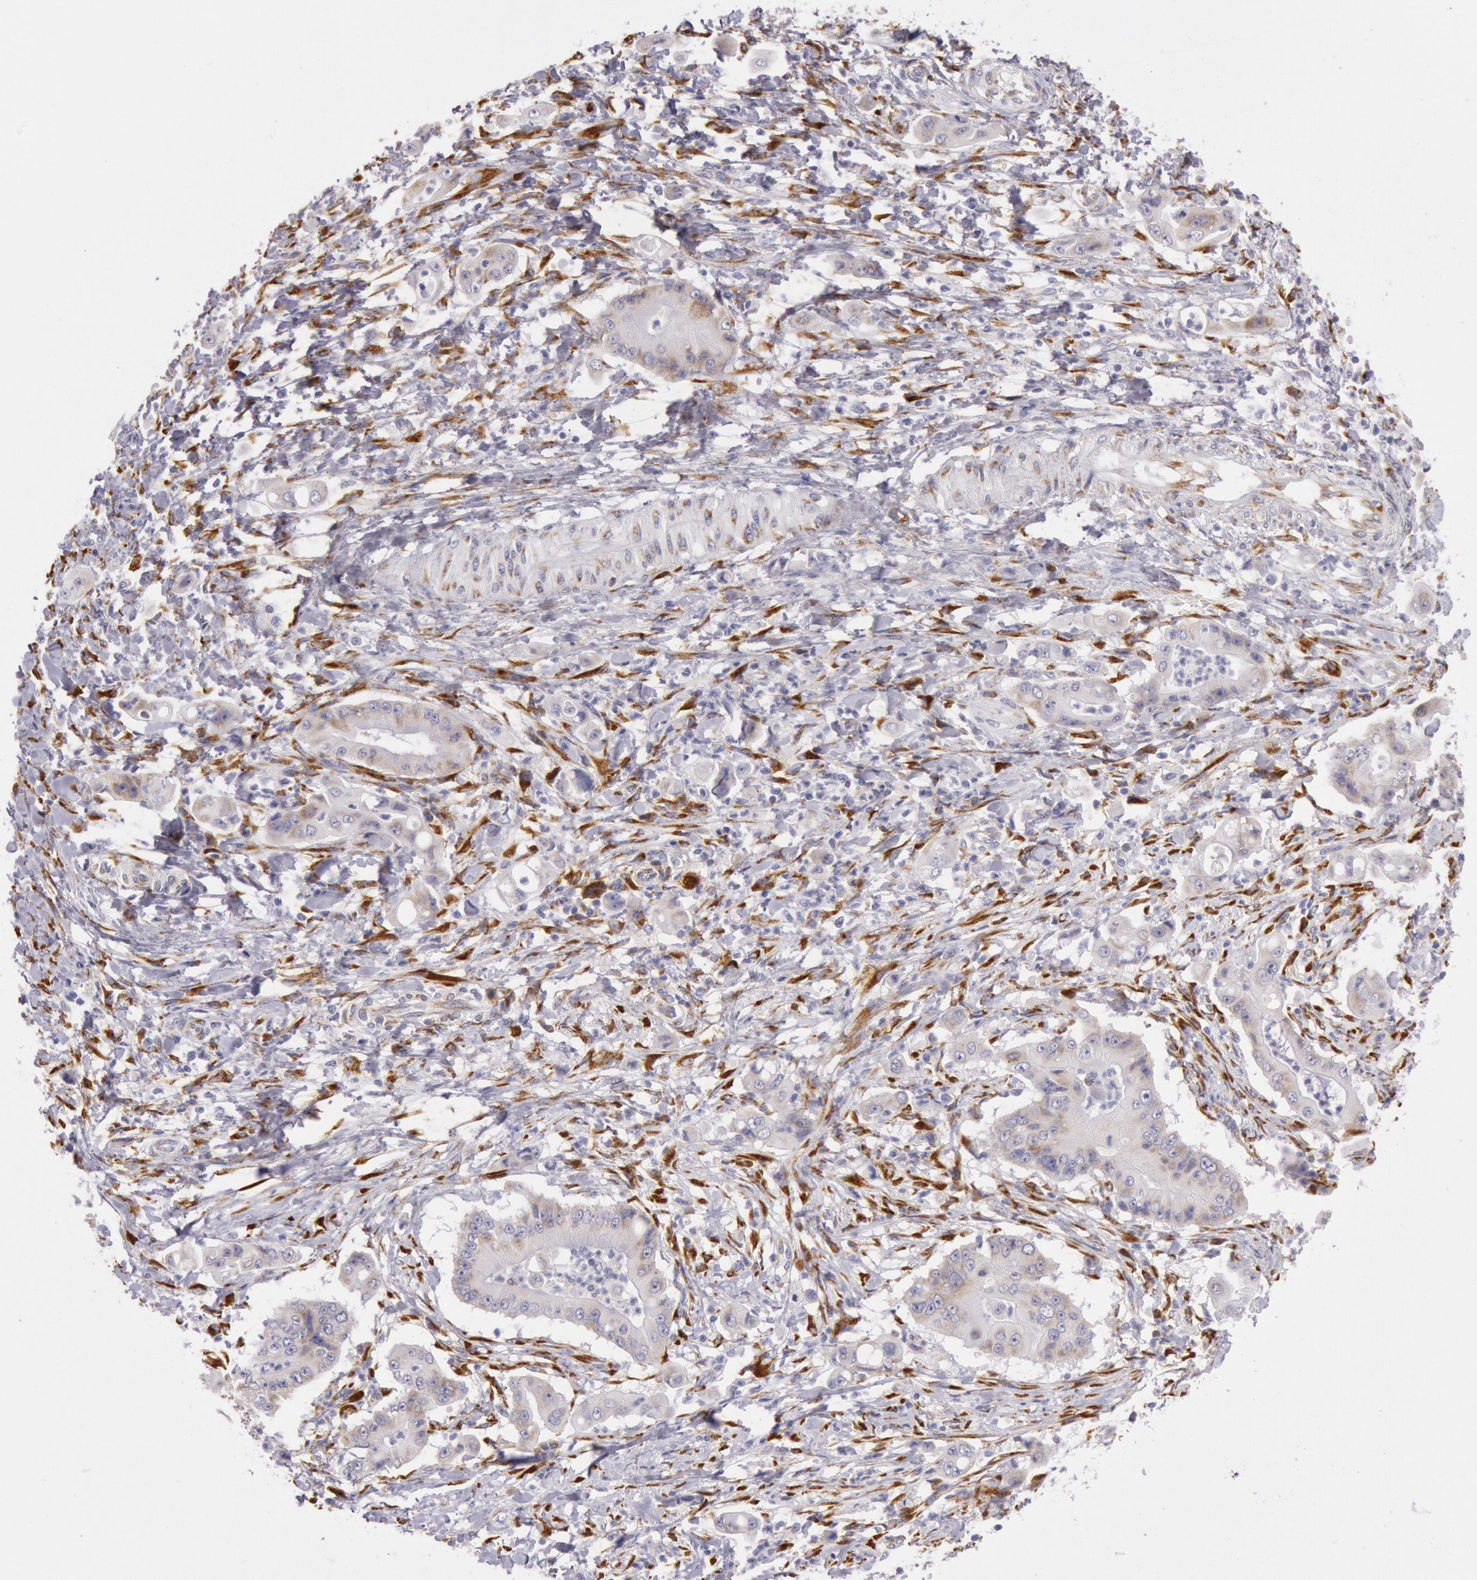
{"staining": {"intensity": "moderate", "quantity": "25%-75%", "location": "cytoplasmic/membranous"}, "tissue": "pancreatic cancer", "cell_type": "Tumor cells", "image_type": "cancer", "snomed": [{"axis": "morphology", "description": "Adenocarcinoma, NOS"}, {"axis": "topography", "description": "Pancreas"}], "caption": "This is an image of immunohistochemistry (IHC) staining of pancreatic cancer, which shows moderate staining in the cytoplasmic/membranous of tumor cells.", "gene": "CIDEB", "patient": {"sex": "male", "age": 62}}